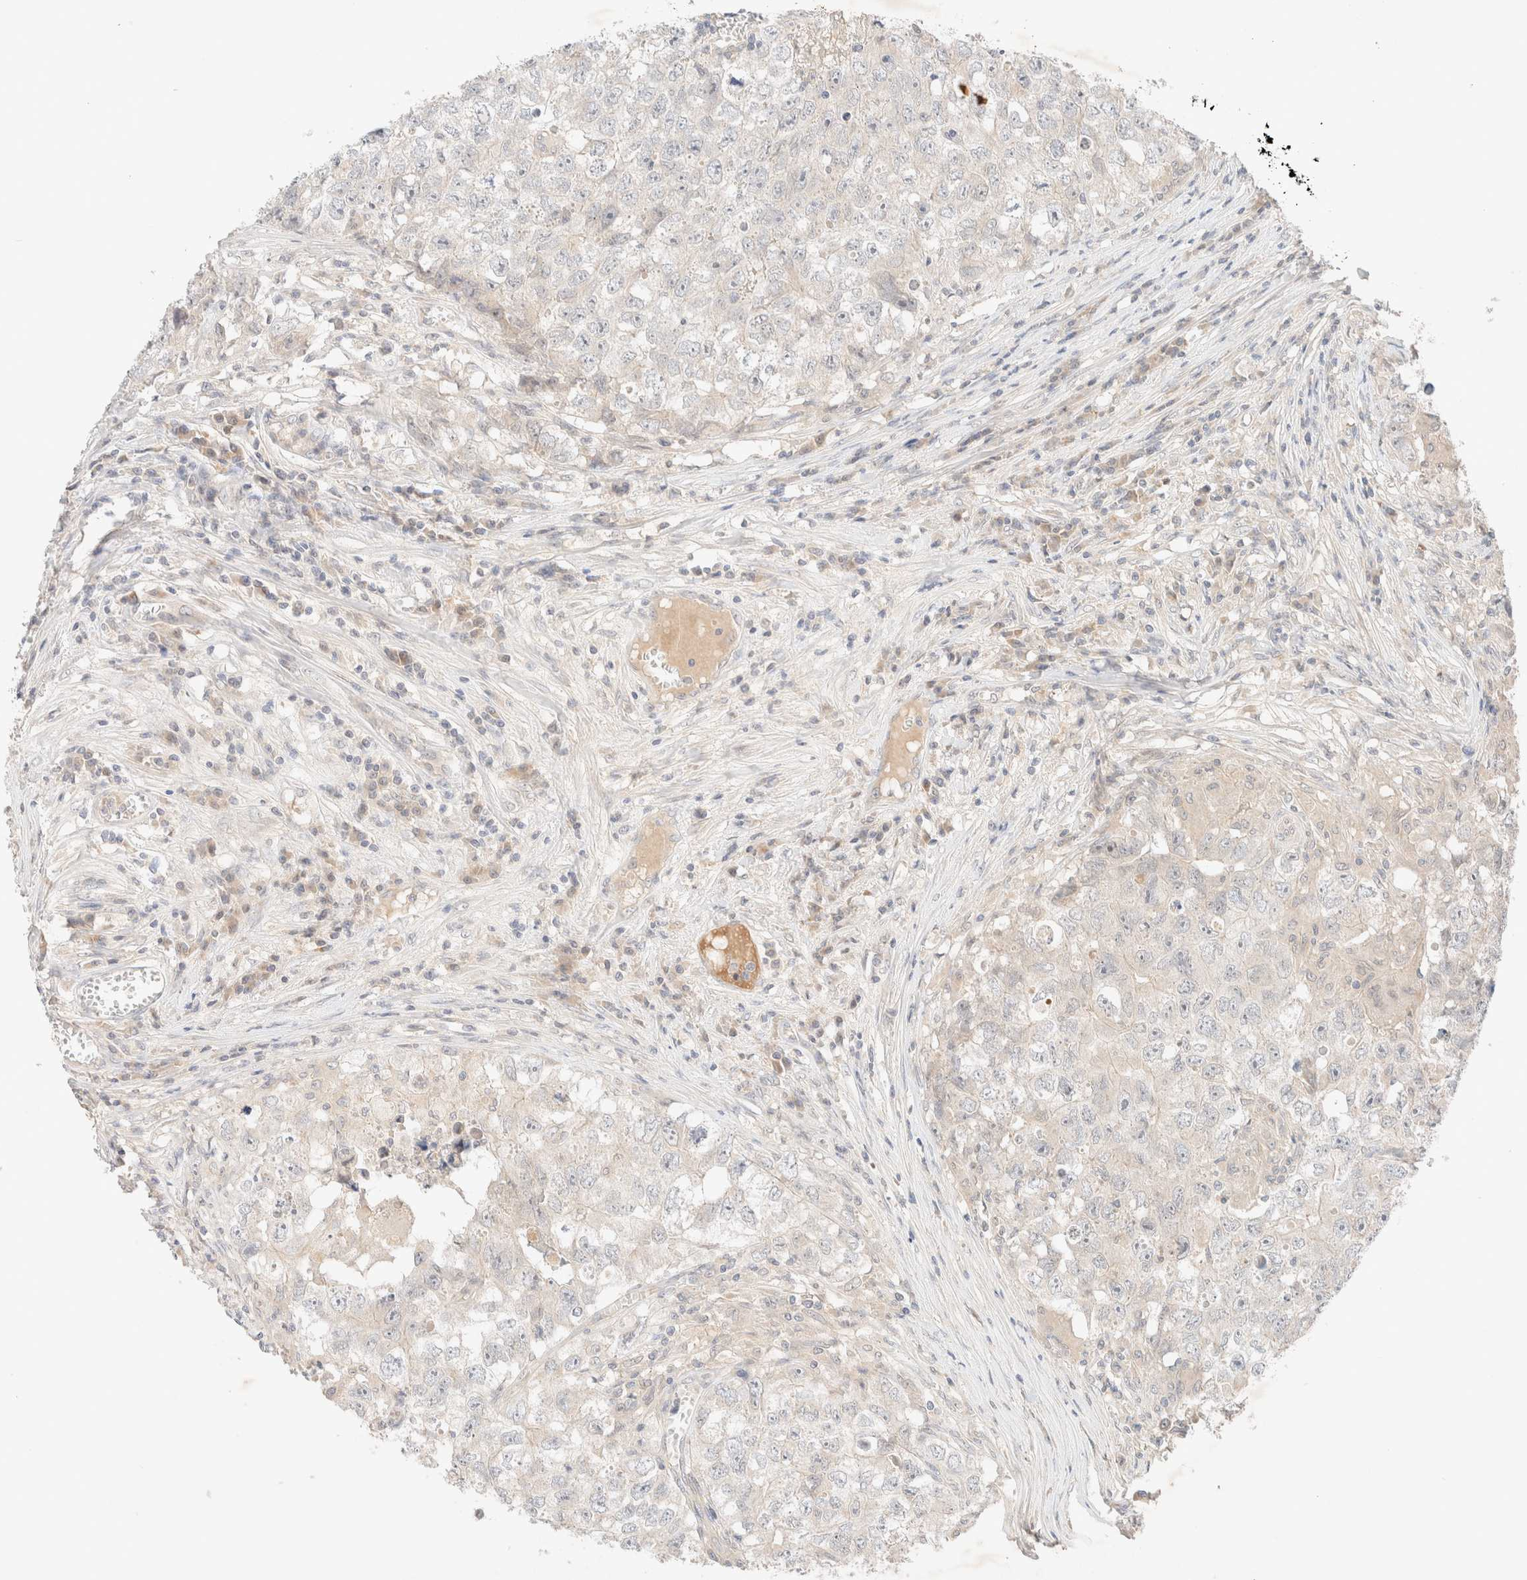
{"staining": {"intensity": "negative", "quantity": "none", "location": "none"}, "tissue": "testis cancer", "cell_type": "Tumor cells", "image_type": "cancer", "snomed": [{"axis": "morphology", "description": "Seminoma, NOS"}, {"axis": "morphology", "description": "Carcinoma, Embryonal, NOS"}, {"axis": "topography", "description": "Testis"}], "caption": "An IHC photomicrograph of testis cancer (embryonal carcinoma) is shown. There is no staining in tumor cells of testis cancer (embryonal carcinoma). The staining is performed using DAB (3,3'-diaminobenzidine) brown chromogen with nuclei counter-stained in using hematoxylin.", "gene": "SARM1", "patient": {"sex": "male", "age": 43}}